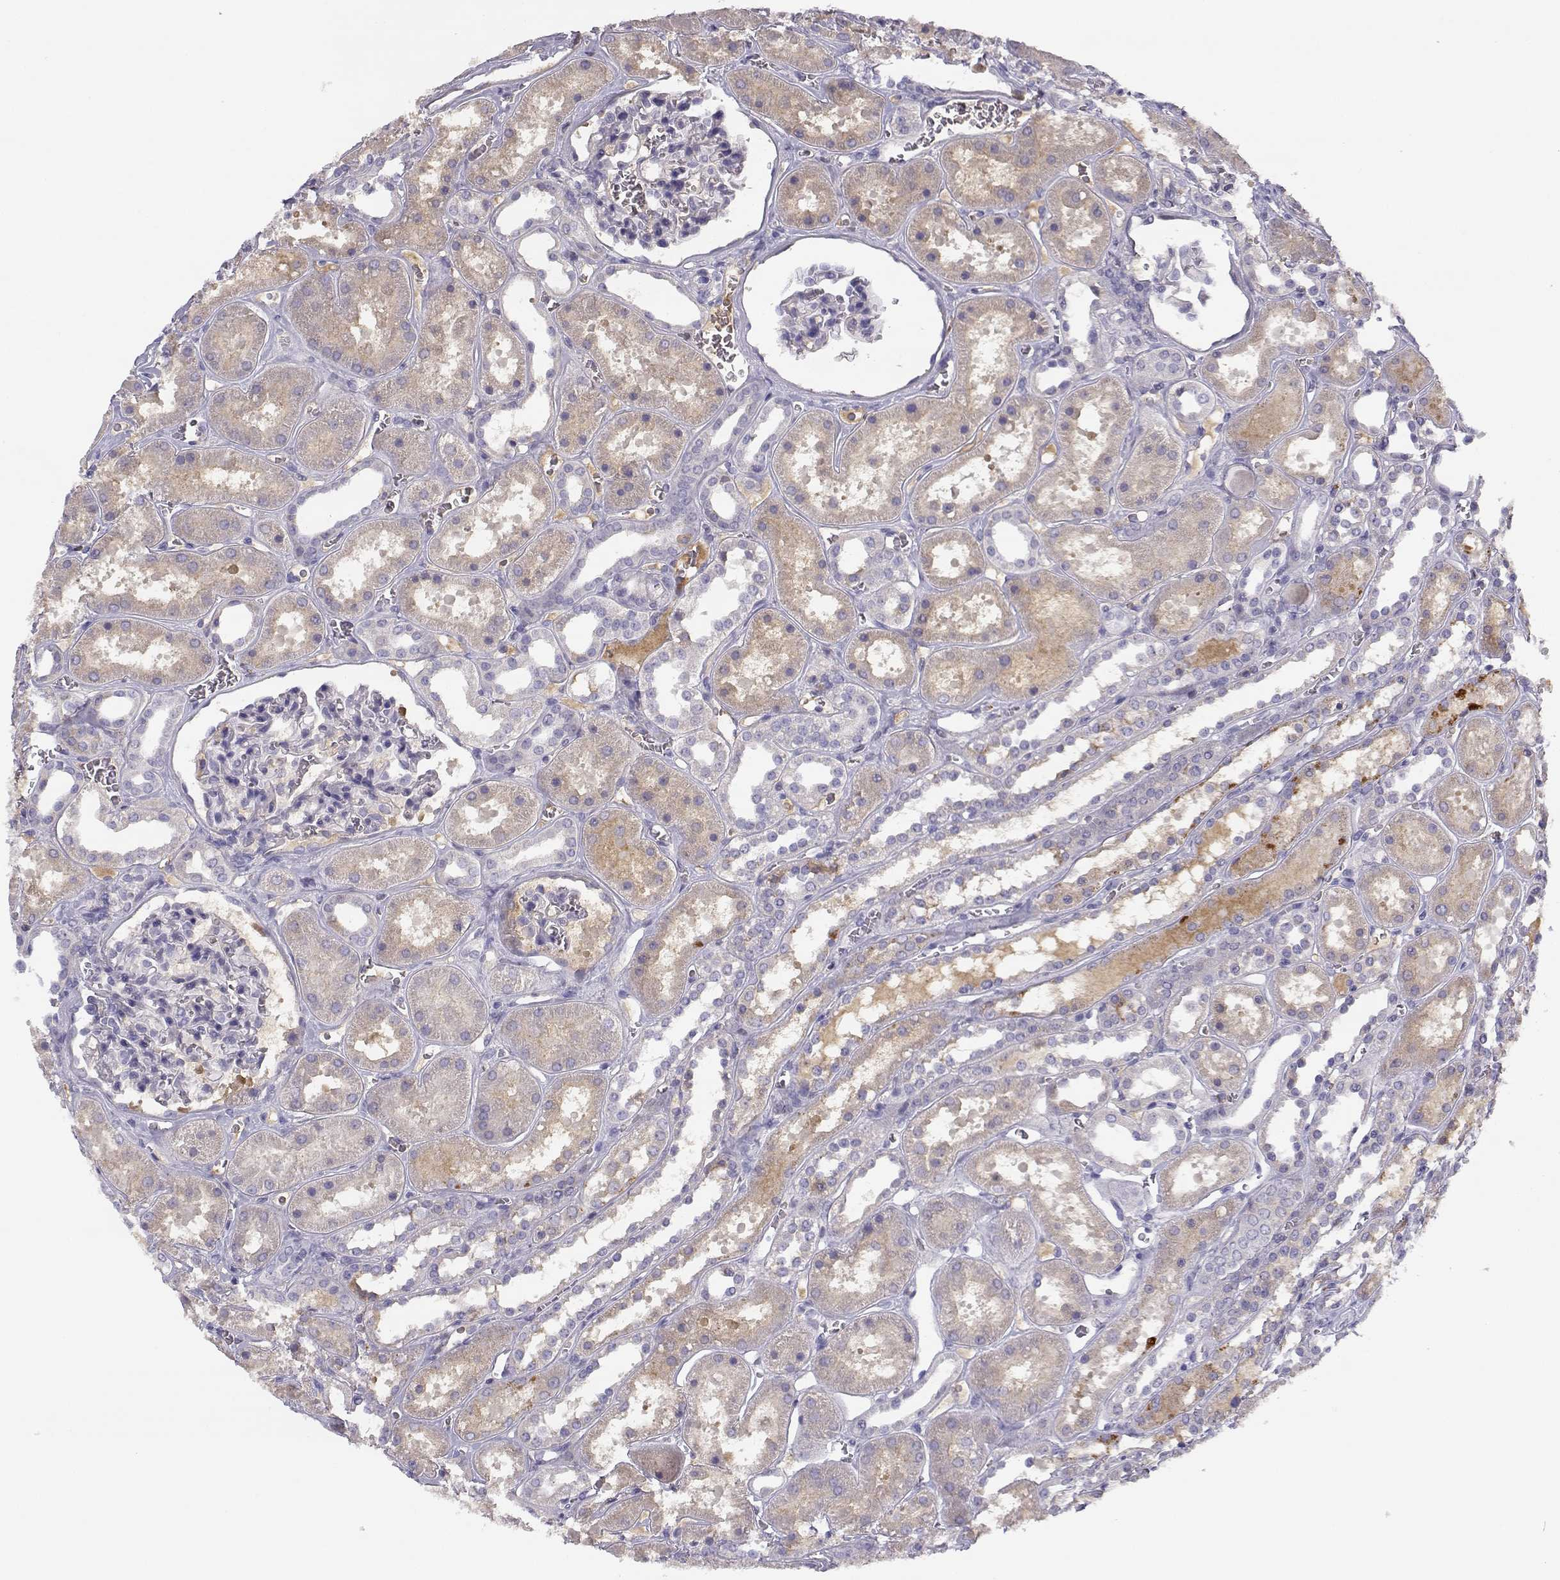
{"staining": {"intensity": "negative", "quantity": "none", "location": "none"}, "tissue": "kidney", "cell_type": "Cells in glomeruli", "image_type": "normal", "snomed": [{"axis": "morphology", "description": "Normal tissue, NOS"}, {"axis": "topography", "description": "Kidney"}], "caption": "Immunohistochemistry photomicrograph of unremarkable kidney: kidney stained with DAB (3,3'-diaminobenzidine) reveals no significant protein staining in cells in glomeruli.", "gene": "SLCO6A1", "patient": {"sex": "female", "age": 41}}